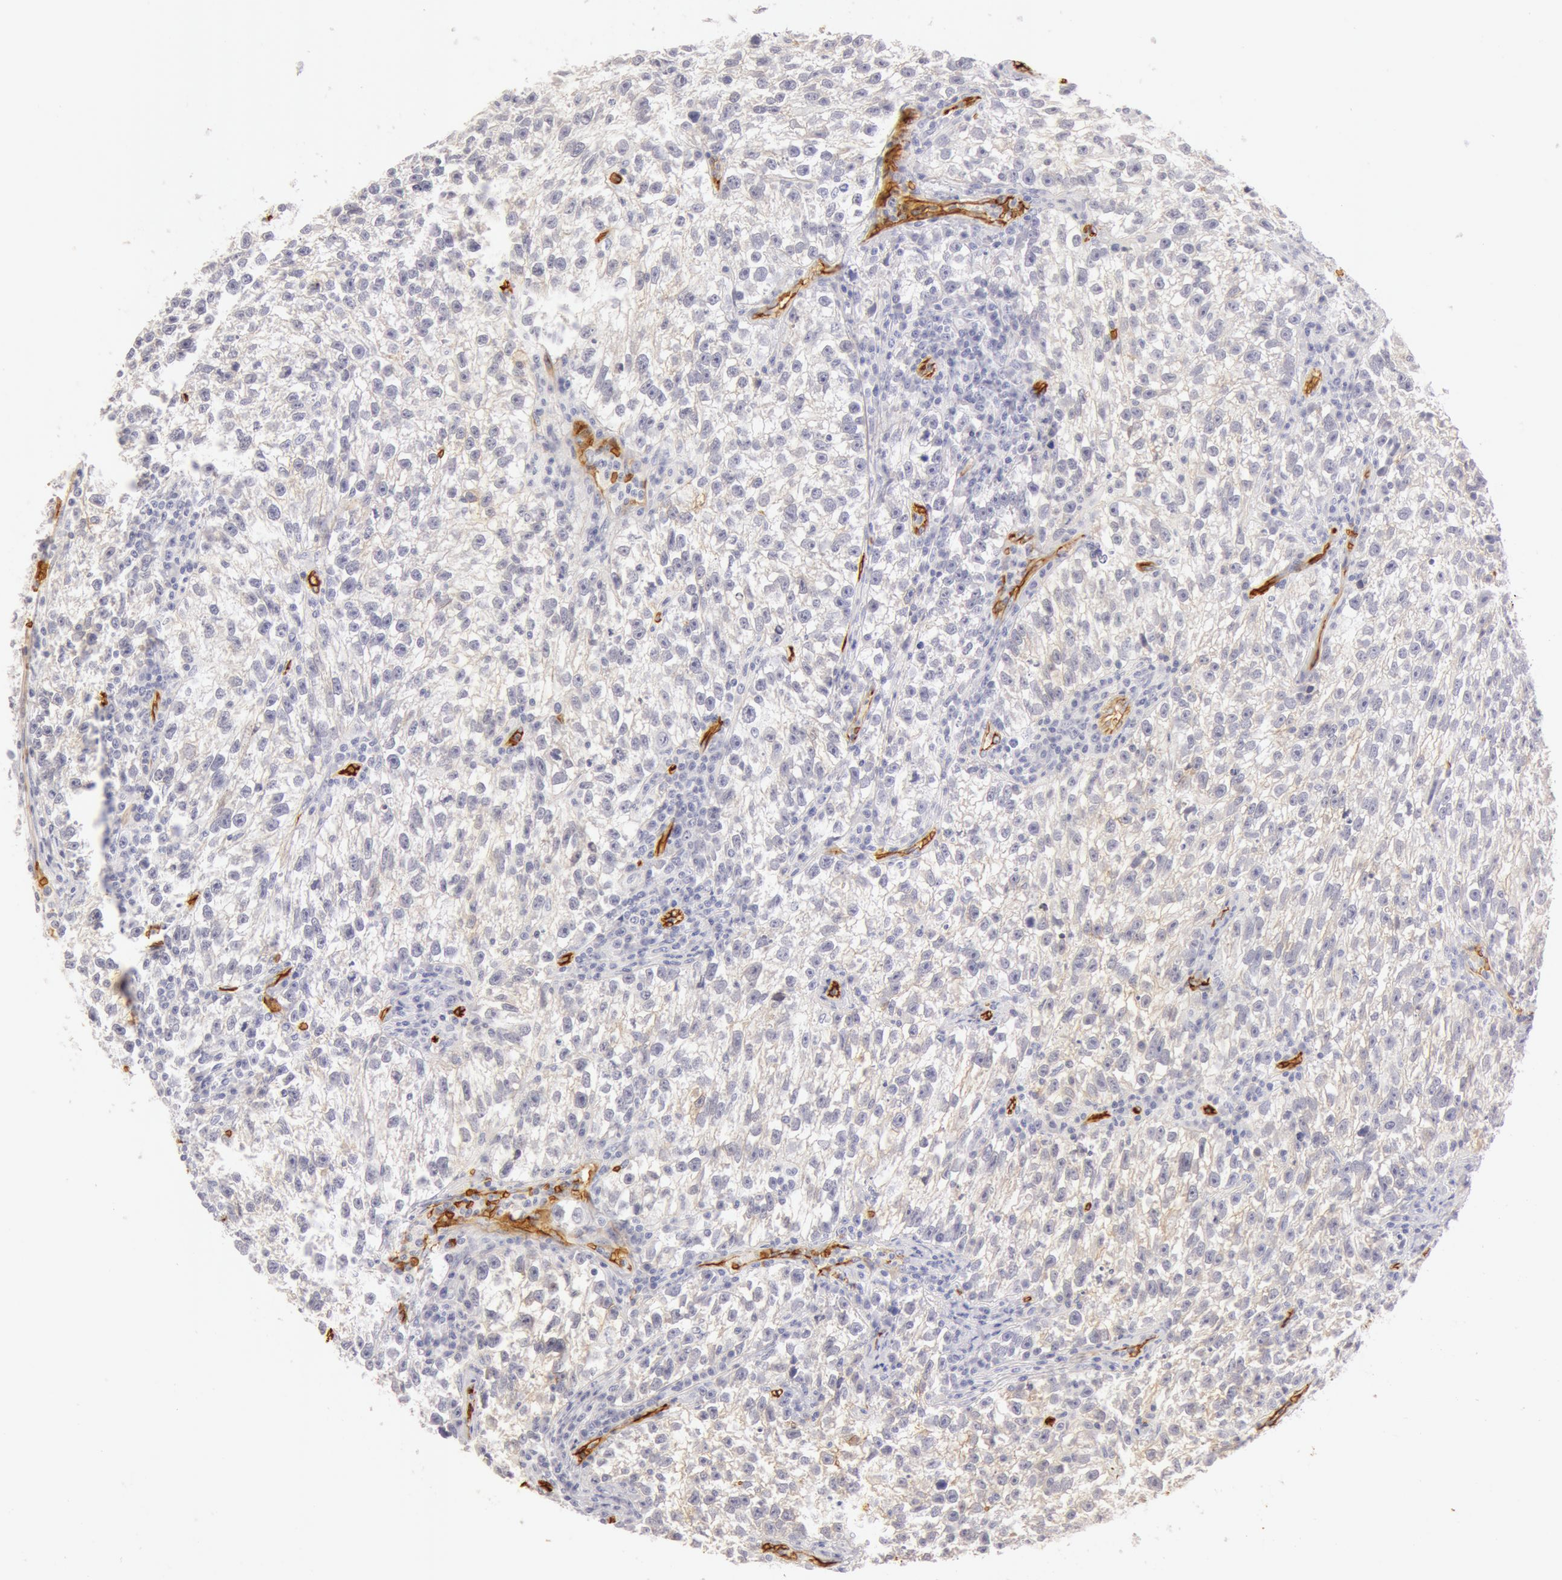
{"staining": {"intensity": "negative", "quantity": "none", "location": "none"}, "tissue": "testis cancer", "cell_type": "Tumor cells", "image_type": "cancer", "snomed": [{"axis": "morphology", "description": "Seminoma, NOS"}, {"axis": "topography", "description": "Testis"}], "caption": "The image exhibits no significant staining in tumor cells of testis seminoma.", "gene": "AQP1", "patient": {"sex": "male", "age": 38}}